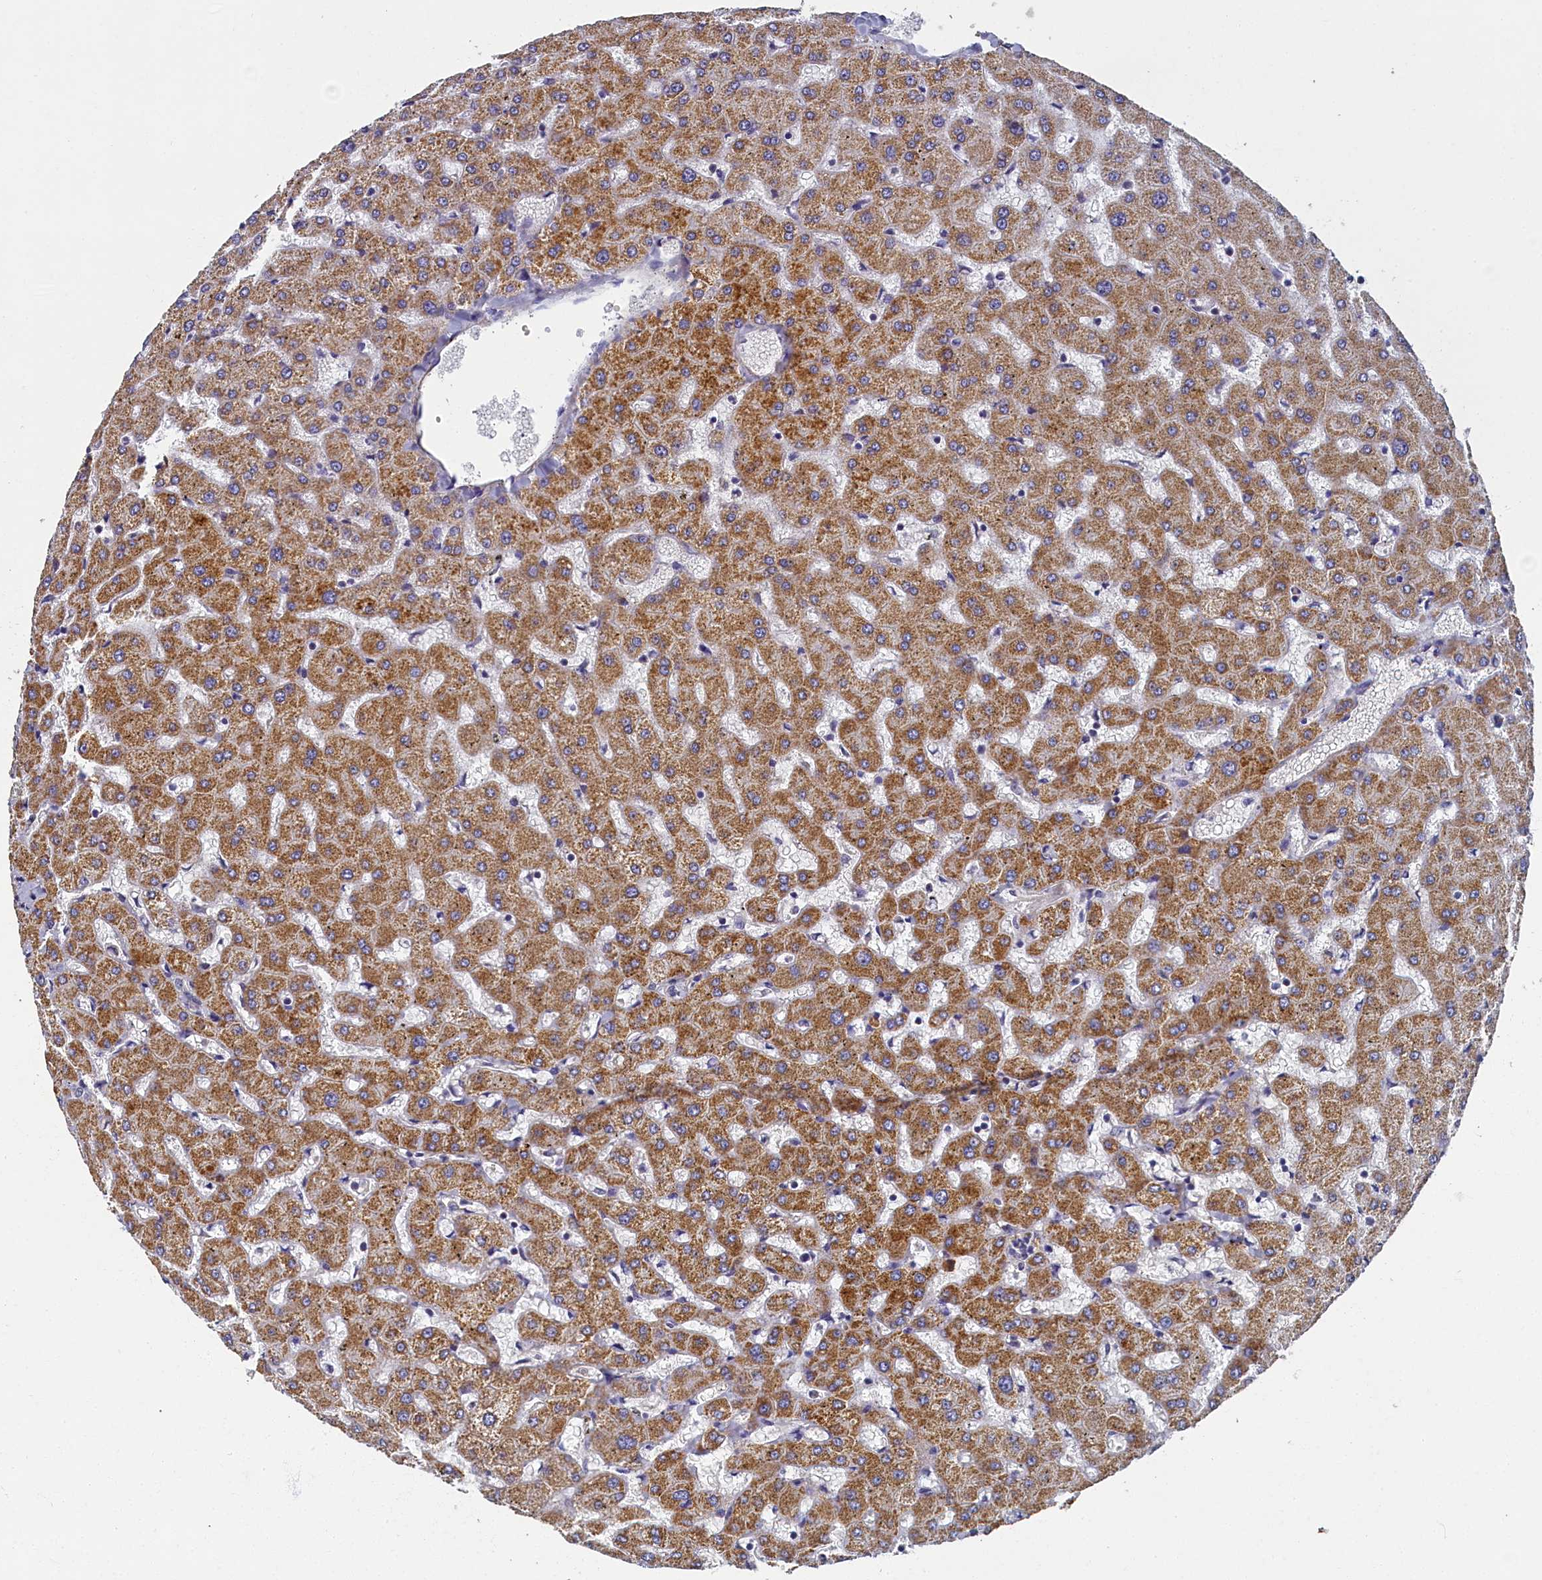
{"staining": {"intensity": "negative", "quantity": "none", "location": "none"}, "tissue": "liver", "cell_type": "Cholangiocytes", "image_type": "normal", "snomed": [{"axis": "morphology", "description": "Normal tissue, NOS"}, {"axis": "topography", "description": "Liver"}], "caption": "IHC of benign liver demonstrates no positivity in cholangiocytes. (DAB (3,3'-diaminobenzidine) immunohistochemistry, high magnification).", "gene": "TBCB", "patient": {"sex": "female", "age": 63}}